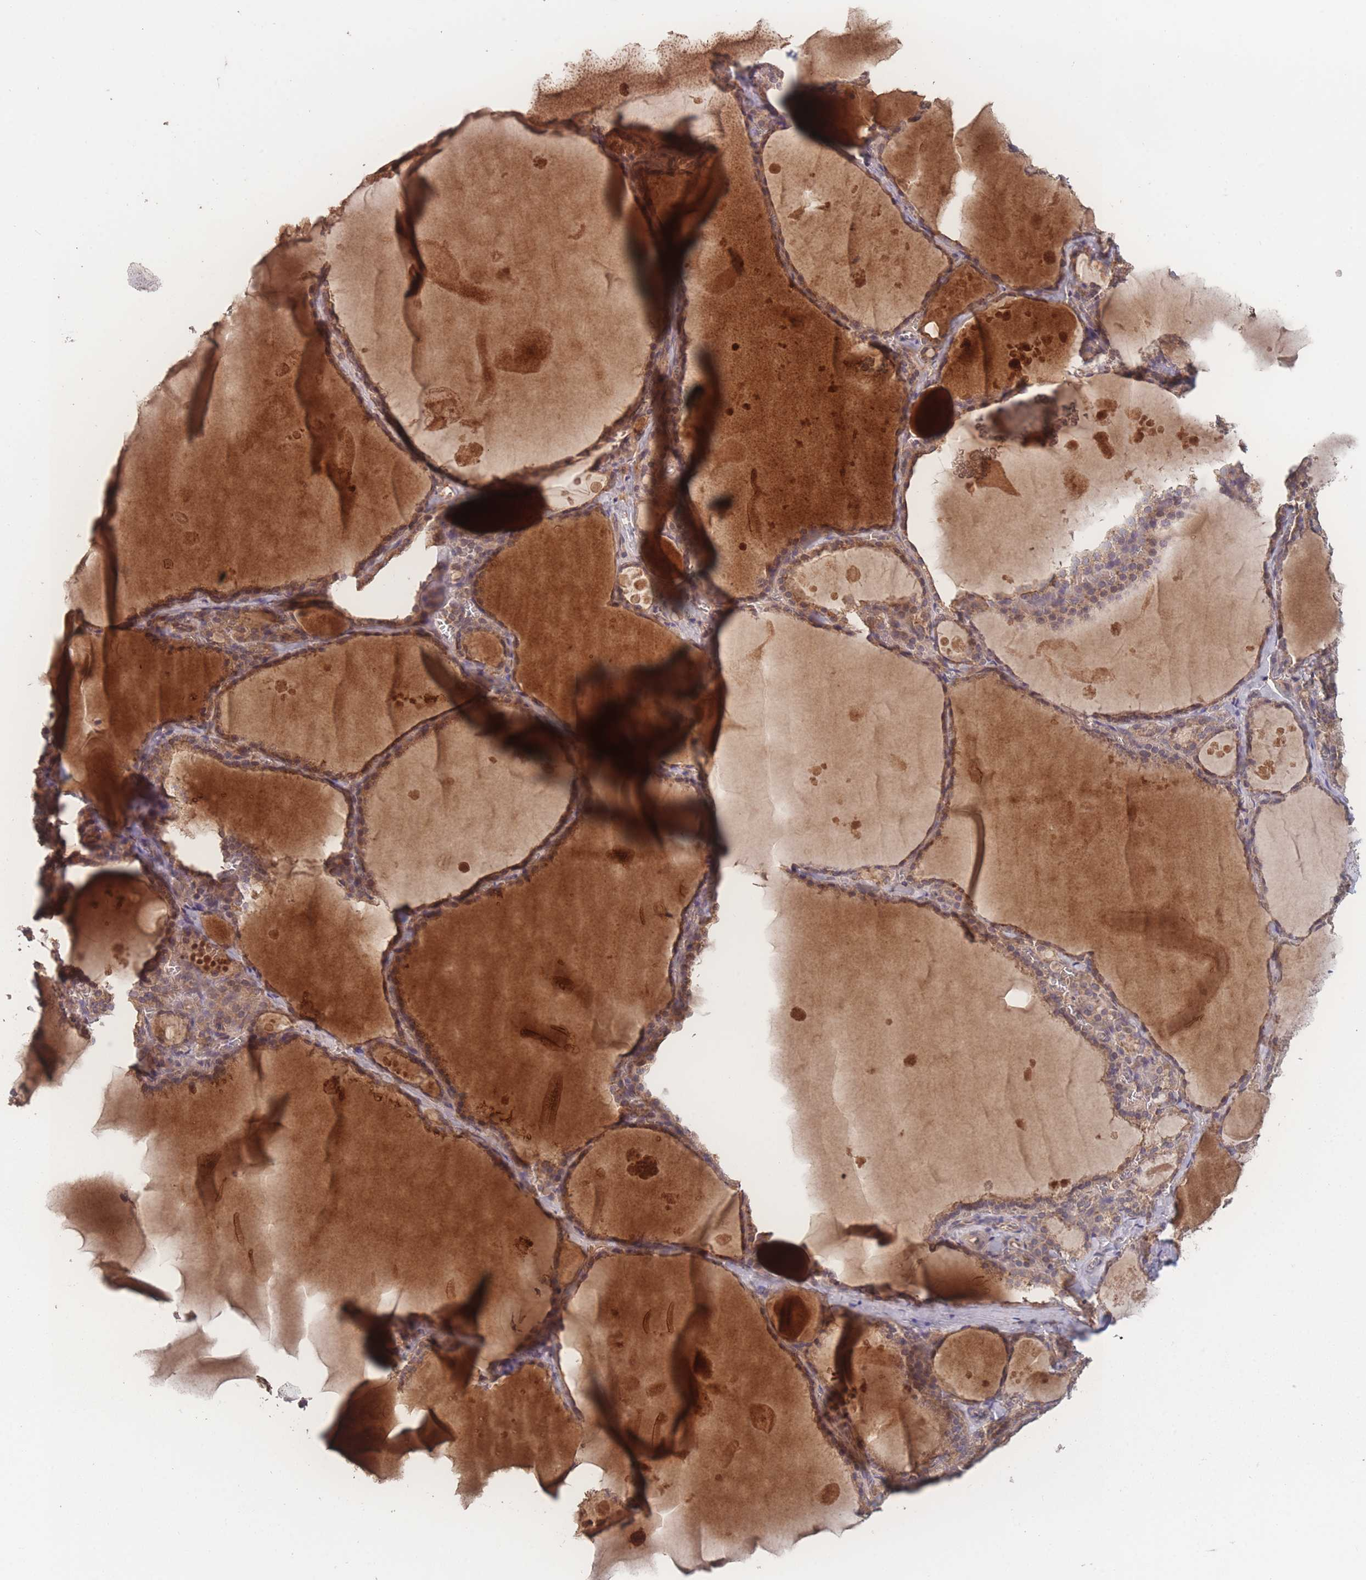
{"staining": {"intensity": "moderate", "quantity": ">75%", "location": "cytoplasmic/membranous"}, "tissue": "thyroid gland", "cell_type": "Glandular cells", "image_type": "normal", "snomed": [{"axis": "morphology", "description": "Normal tissue, NOS"}, {"axis": "topography", "description": "Thyroid gland"}], "caption": "This histopathology image shows normal thyroid gland stained with IHC to label a protein in brown. The cytoplasmic/membranous of glandular cells show moderate positivity for the protein. Nuclei are counter-stained blue.", "gene": "ATXN10", "patient": {"sex": "male", "age": 56}}